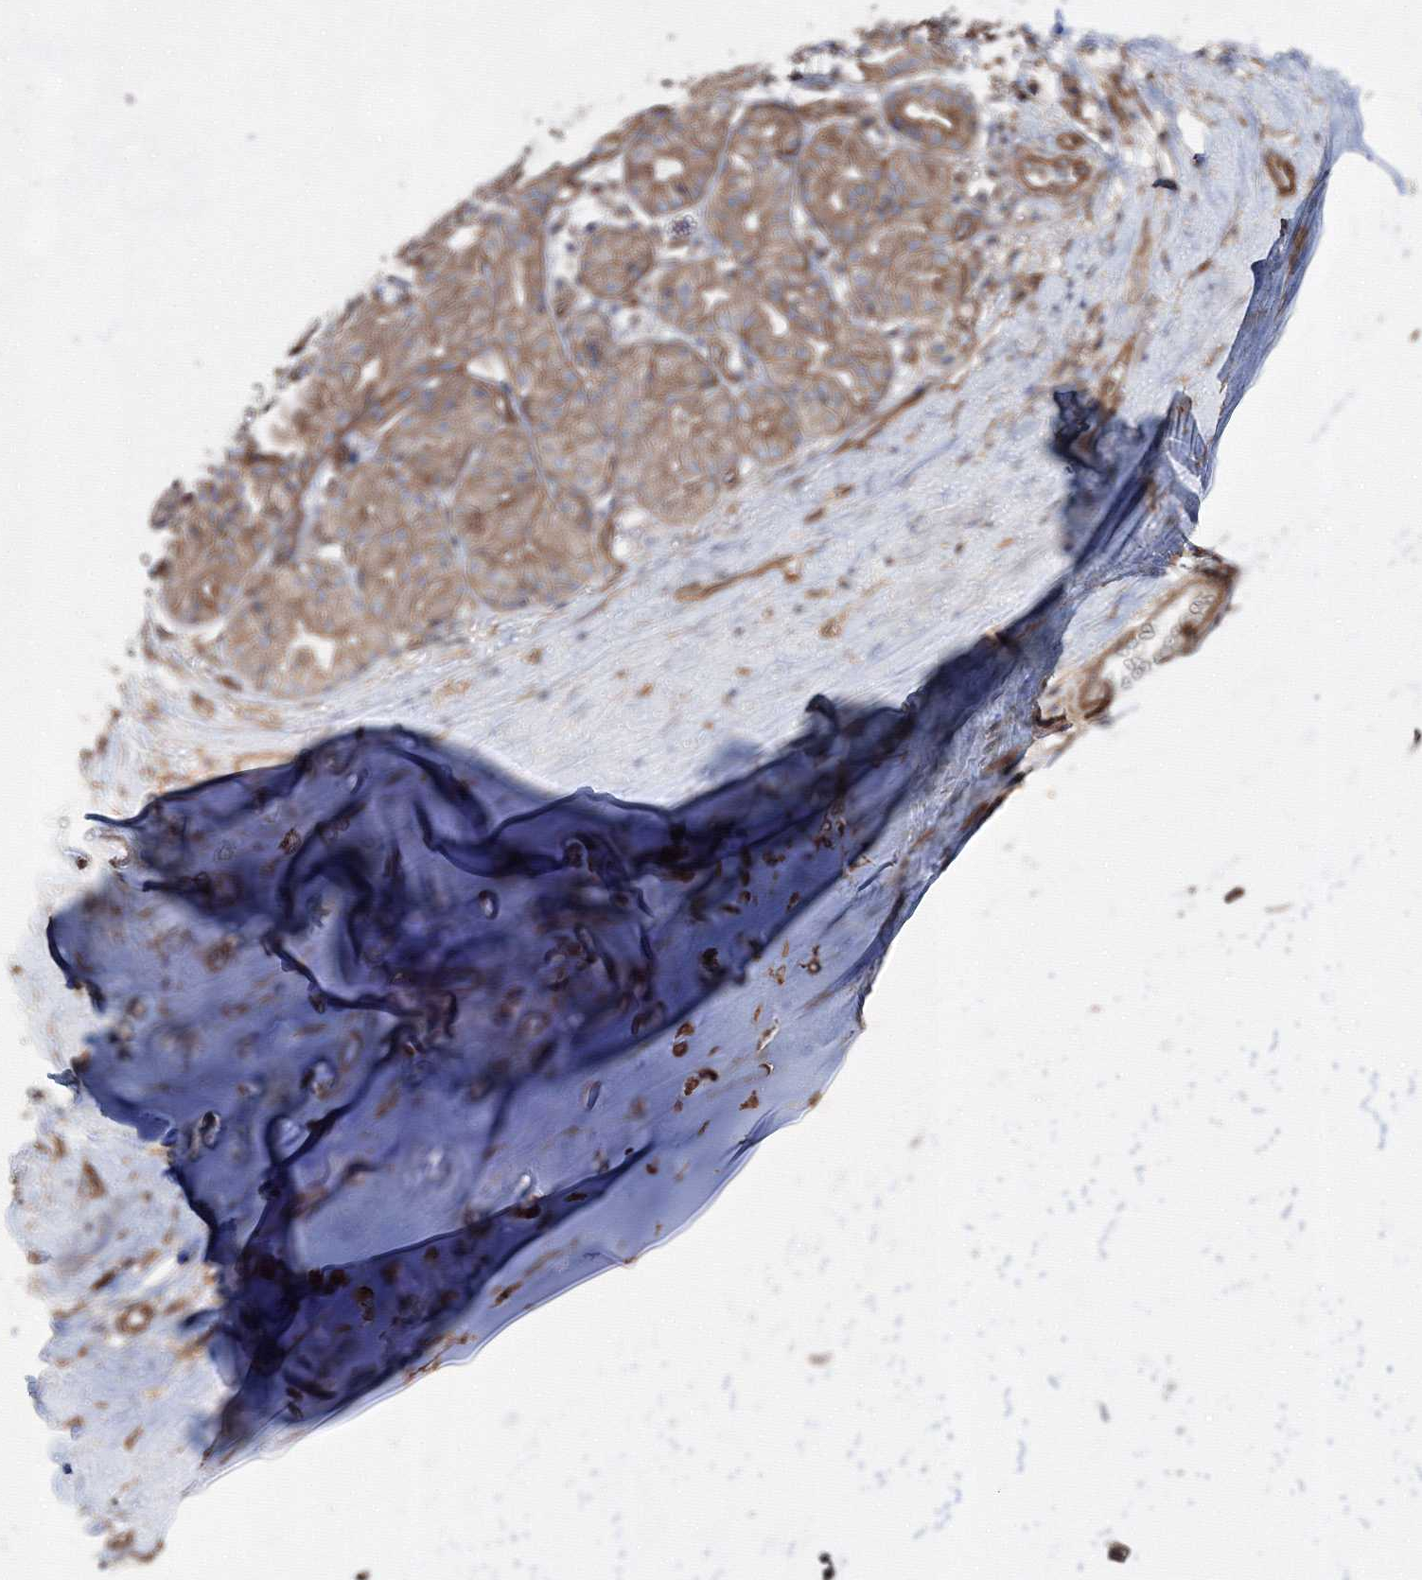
{"staining": {"intensity": "strong", "quantity": "25%-75%", "location": "cytoplasmic/membranous,nuclear"}, "tissue": "adipose tissue", "cell_type": "Adipocytes", "image_type": "normal", "snomed": [{"axis": "morphology", "description": "Normal tissue, NOS"}, {"axis": "morphology", "description": "Basal cell carcinoma"}, {"axis": "topography", "description": "Cartilage tissue"}, {"axis": "topography", "description": "Nasopharynx"}, {"axis": "topography", "description": "Oral tissue"}], "caption": "Strong cytoplasmic/membranous,nuclear protein expression is seen in approximately 25%-75% of adipocytes in adipose tissue.", "gene": "EXOC6", "patient": {"sex": "female", "age": 77}}